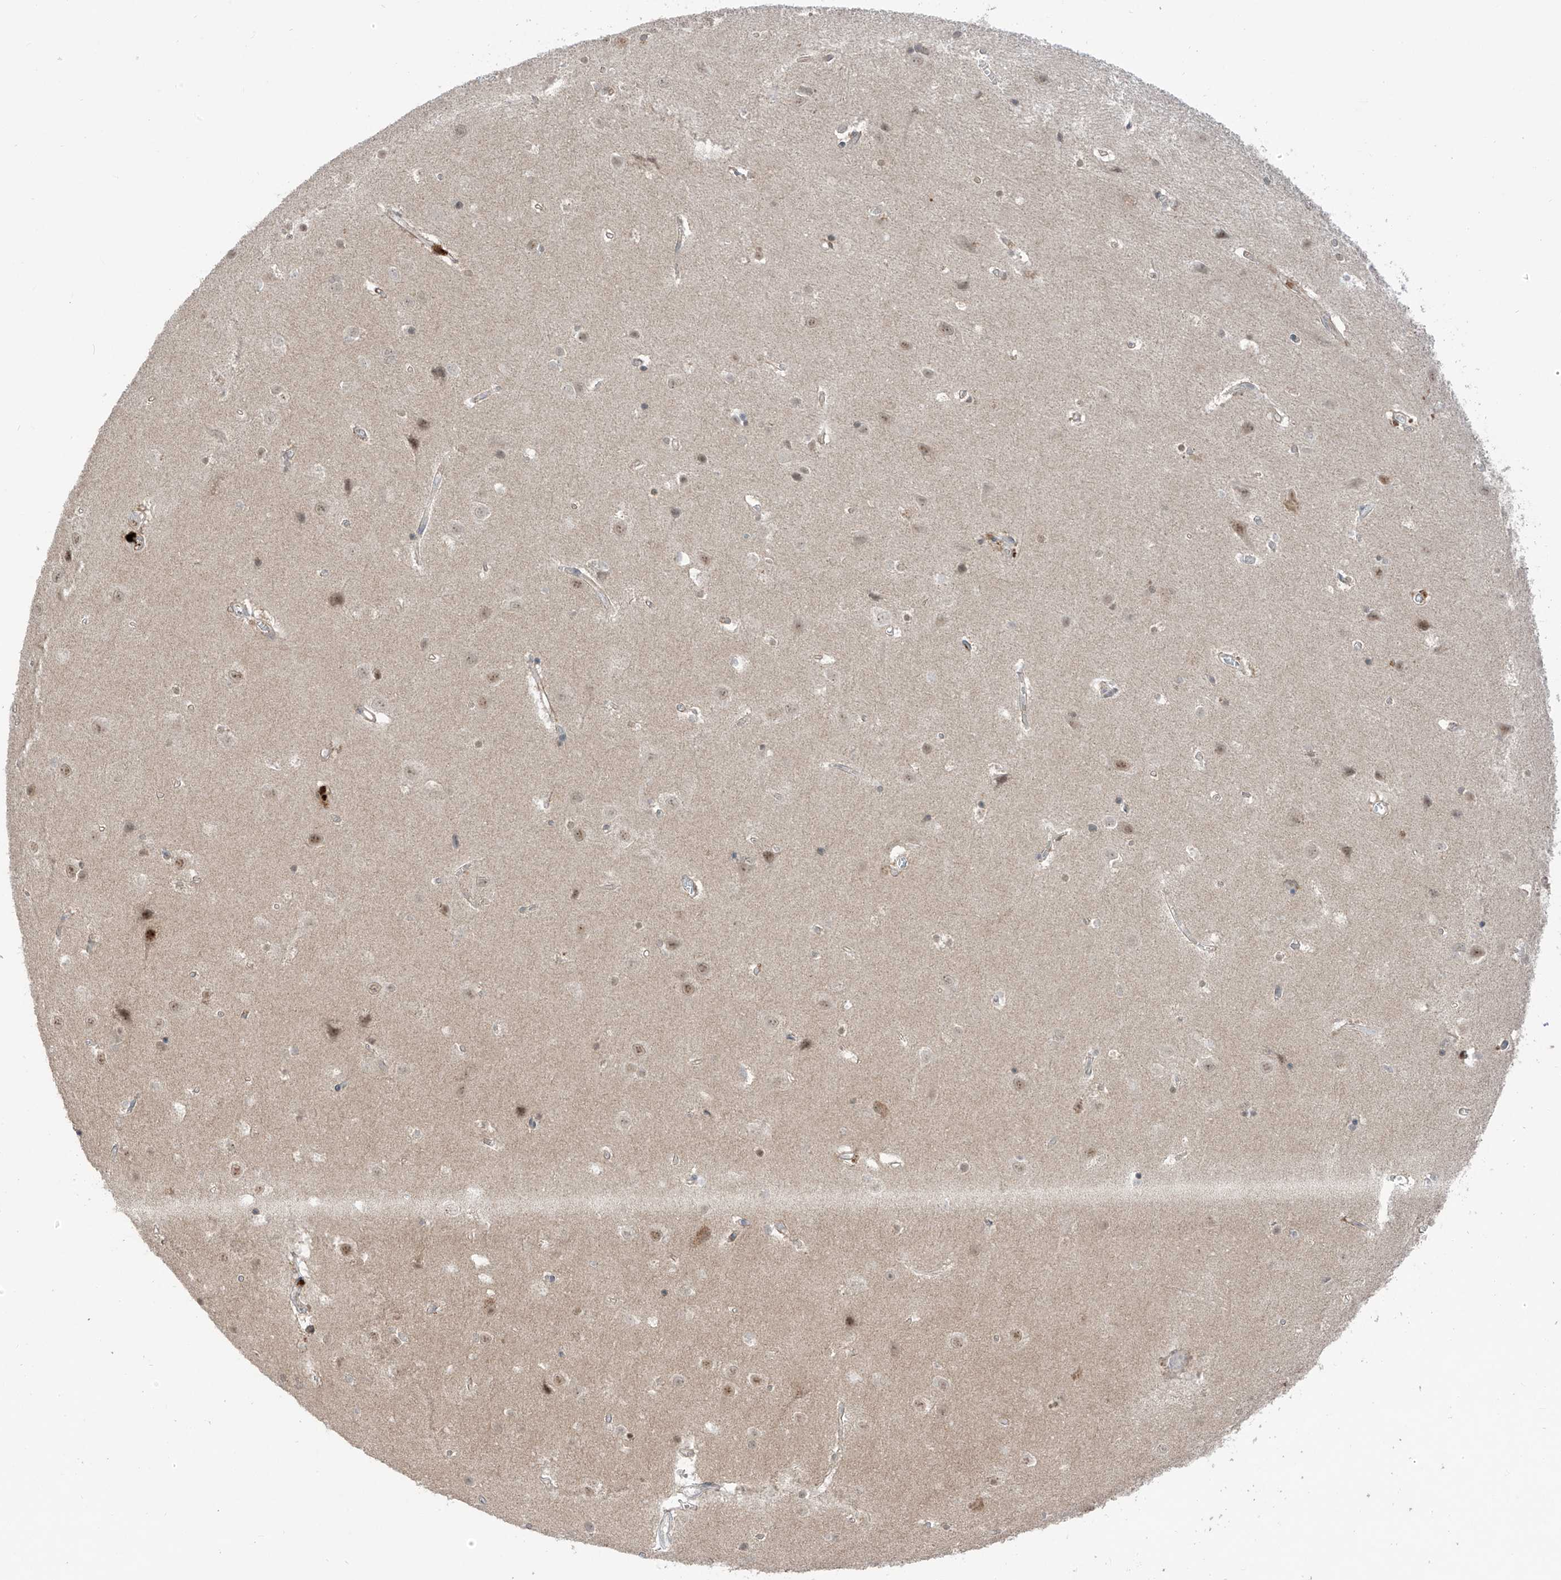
{"staining": {"intensity": "weak", "quantity": ">75%", "location": "cytoplasmic/membranous"}, "tissue": "cerebral cortex", "cell_type": "Endothelial cells", "image_type": "normal", "snomed": [{"axis": "morphology", "description": "Normal tissue, NOS"}, {"axis": "topography", "description": "Cerebral cortex"}], "caption": "A brown stain shows weak cytoplasmic/membranous expression of a protein in endothelial cells of benign cerebral cortex.", "gene": "OGT", "patient": {"sex": "male", "age": 54}}